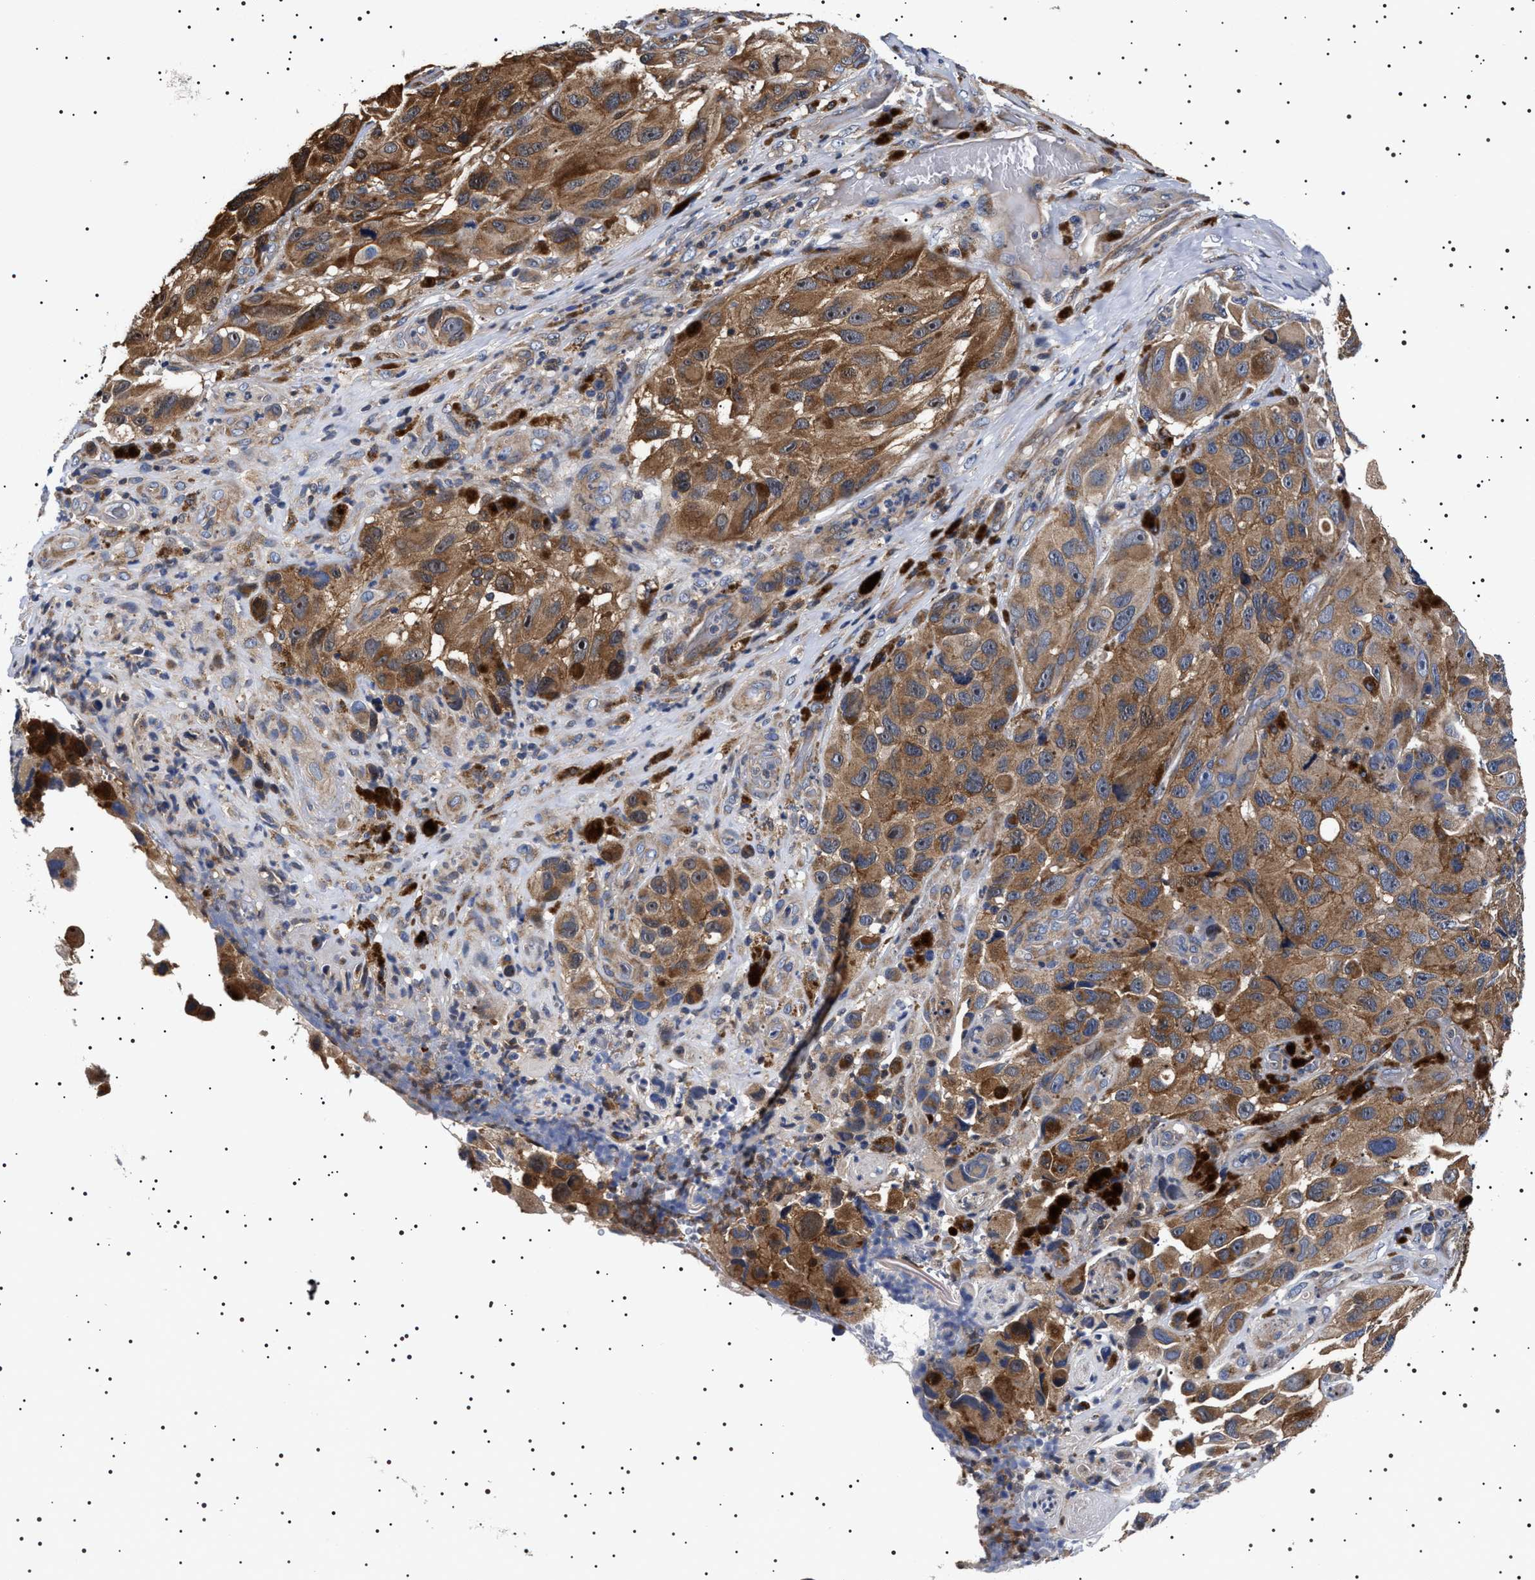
{"staining": {"intensity": "moderate", "quantity": ">75%", "location": "cytoplasmic/membranous"}, "tissue": "melanoma", "cell_type": "Tumor cells", "image_type": "cancer", "snomed": [{"axis": "morphology", "description": "Malignant melanoma, NOS"}, {"axis": "topography", "description": "Skin"}], "caption": "Protein staining of malignant melanoma tissue reveals moderate cytoplasmic/membranous positivity in approximately >75% of tumor cells.", "gene": "SLC4A7", "patient": {"sex": "female", "age": 73}}